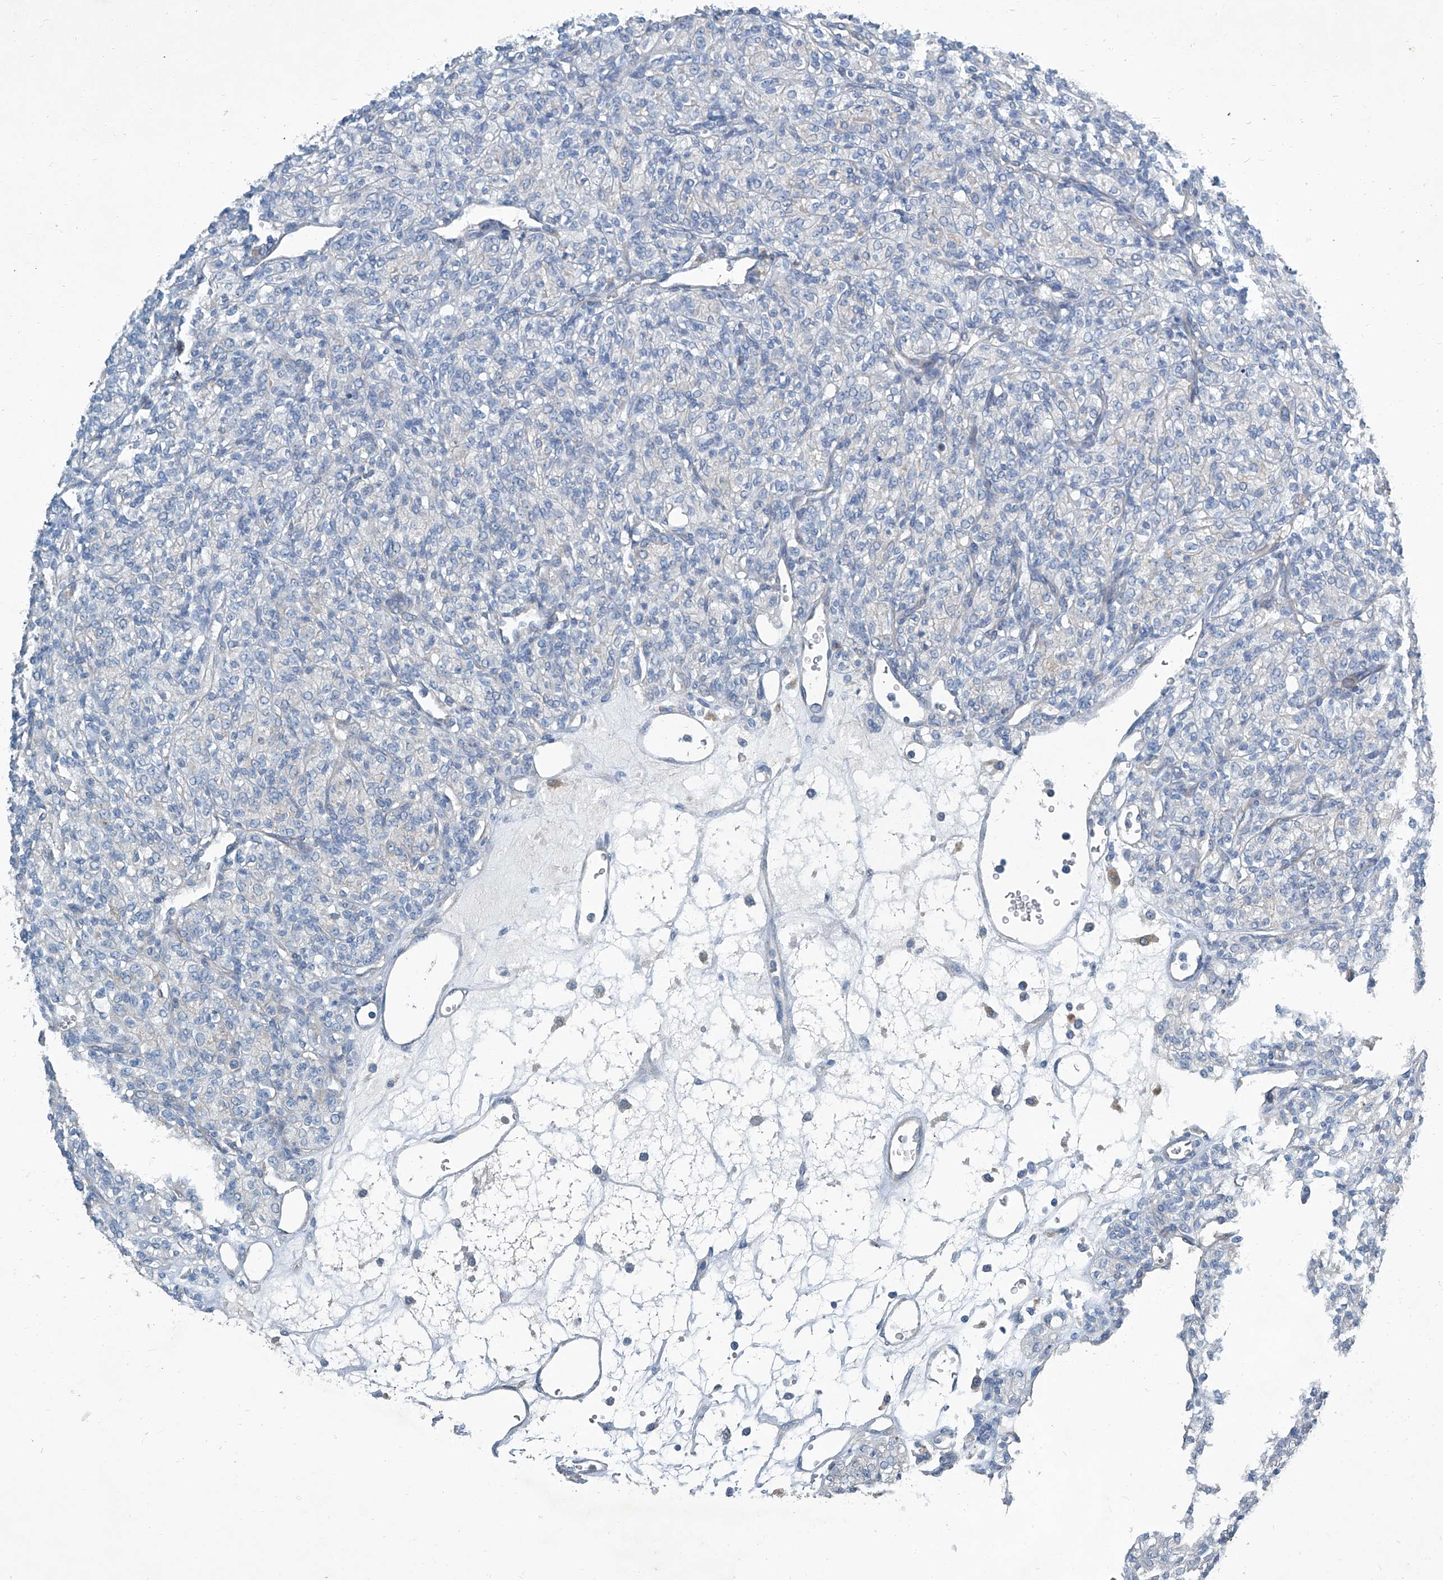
{"staining": {"intensity": "negative", "quantity": "none", "location": "none"}, "tissue": "renal cancer", "cell_type": "Tumor cells", "image_type": "cancer", "snomed": [{"axis": "morphology", "description": "Adenocarcinoma, NOS"}, {"axis": "topography", "description": "Kidney"}], "caption": "IHC photomicrograph of renal cancer (adenocarcinoma) stained for a protein (brown), which demonstrates no staining in tumor cells.", "gene": "SLC26A11", "patient": {"sex": "male", "age": 77}}